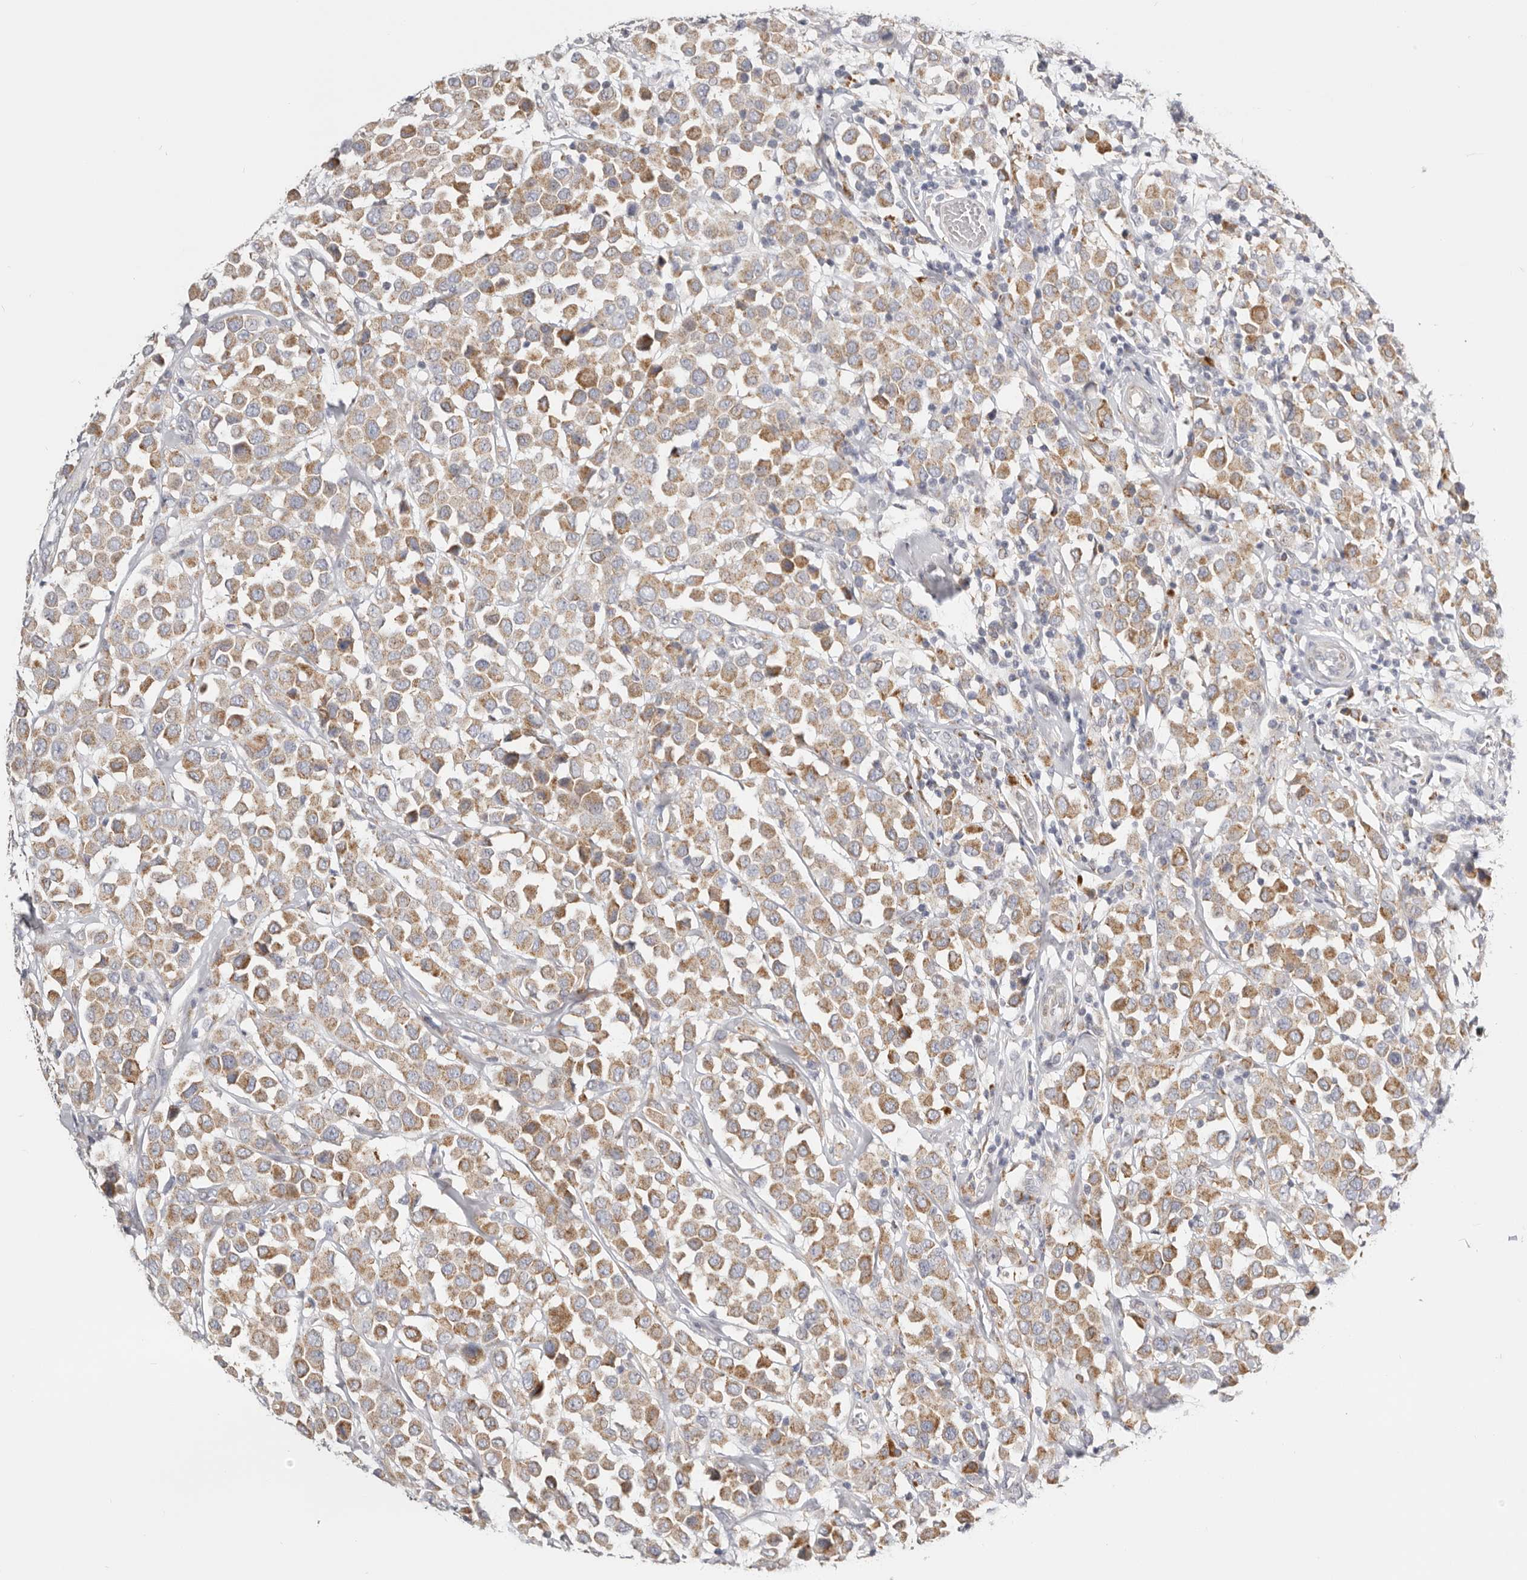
{"staining": {"intensity": "moderate", "quantity": ">75%", "location": "cytoplasmic/membranous"}, "tissue": "breast cancer", "cell_type": "Tumor cells", "image_type": "cancer", "snomed": [{"axis": "morphology", "description": "Duct carcinoma"}, {"axis": "topography", "description": "Breast"}], "caption": "Moderate cytoplasmic/membranous protein staining is present in about >75% of tumor cells in invasive ductal carcinoma (breast).", "gene": "IL32", "patient": {"sex": "female", "age": 61}}